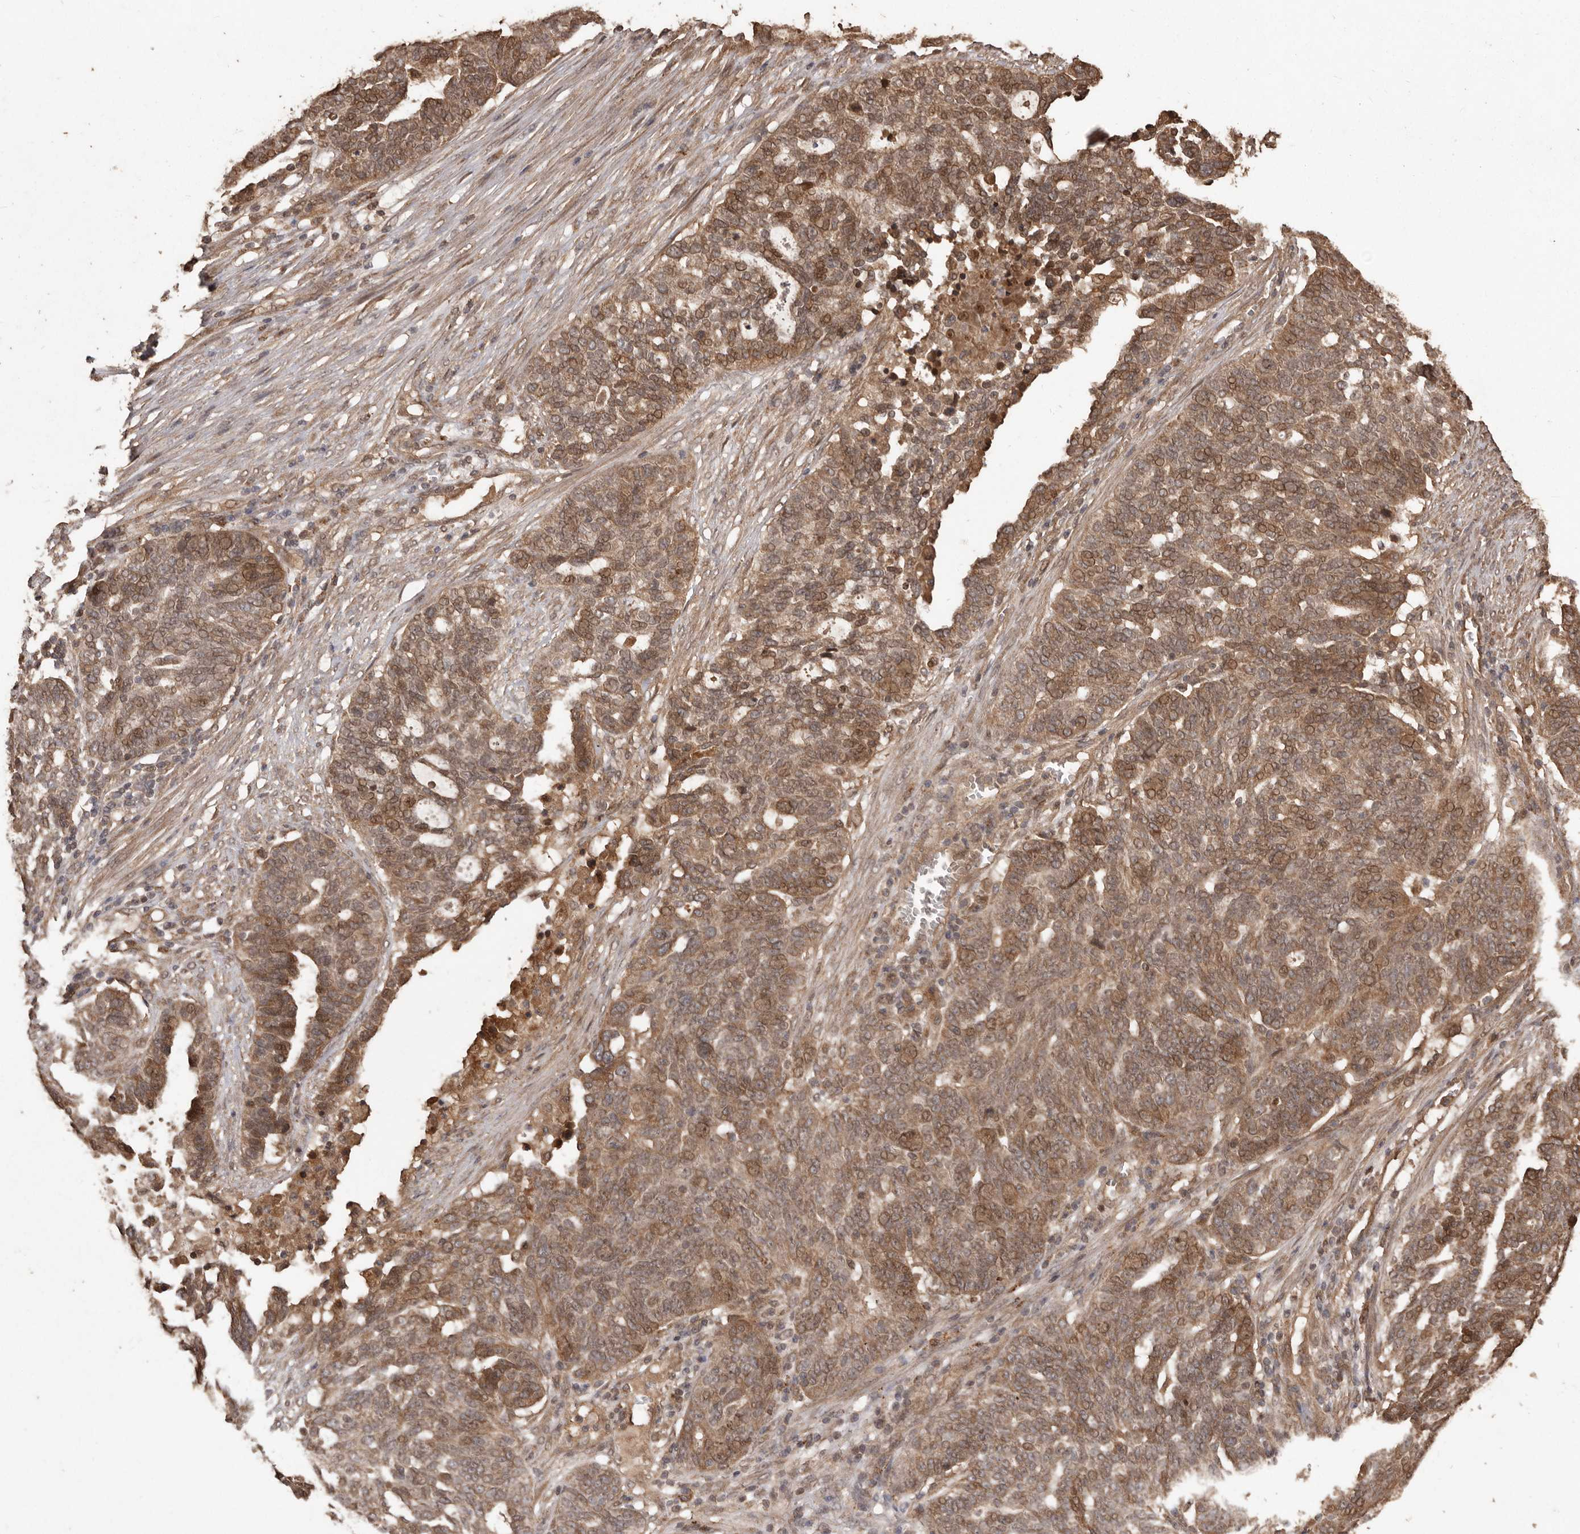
{"staining": {"intensity": "moderate", "quantity": ">75%", "location": "cytoplasmic/membranous,nuclear"}, "tissue": "ovarian cancer", "cell_type": "Tumor cells", "image_type": "cancer", "snomed": [{"axis": "morphology", "description": "Cystadenocarcinoma, serous, NOS"}, {"axis": "topography", "description": "Ovary"}], "caption": "Immunohistochemical staining of ovarian cancer (serous cystadenocarcinoma) demonstrates moderate cytoplasmic/membranous and nuclear protein expression in about >75% of tumor cells.", "gene": "NUP43", "patient": {"sex": "female", "age": 59}}